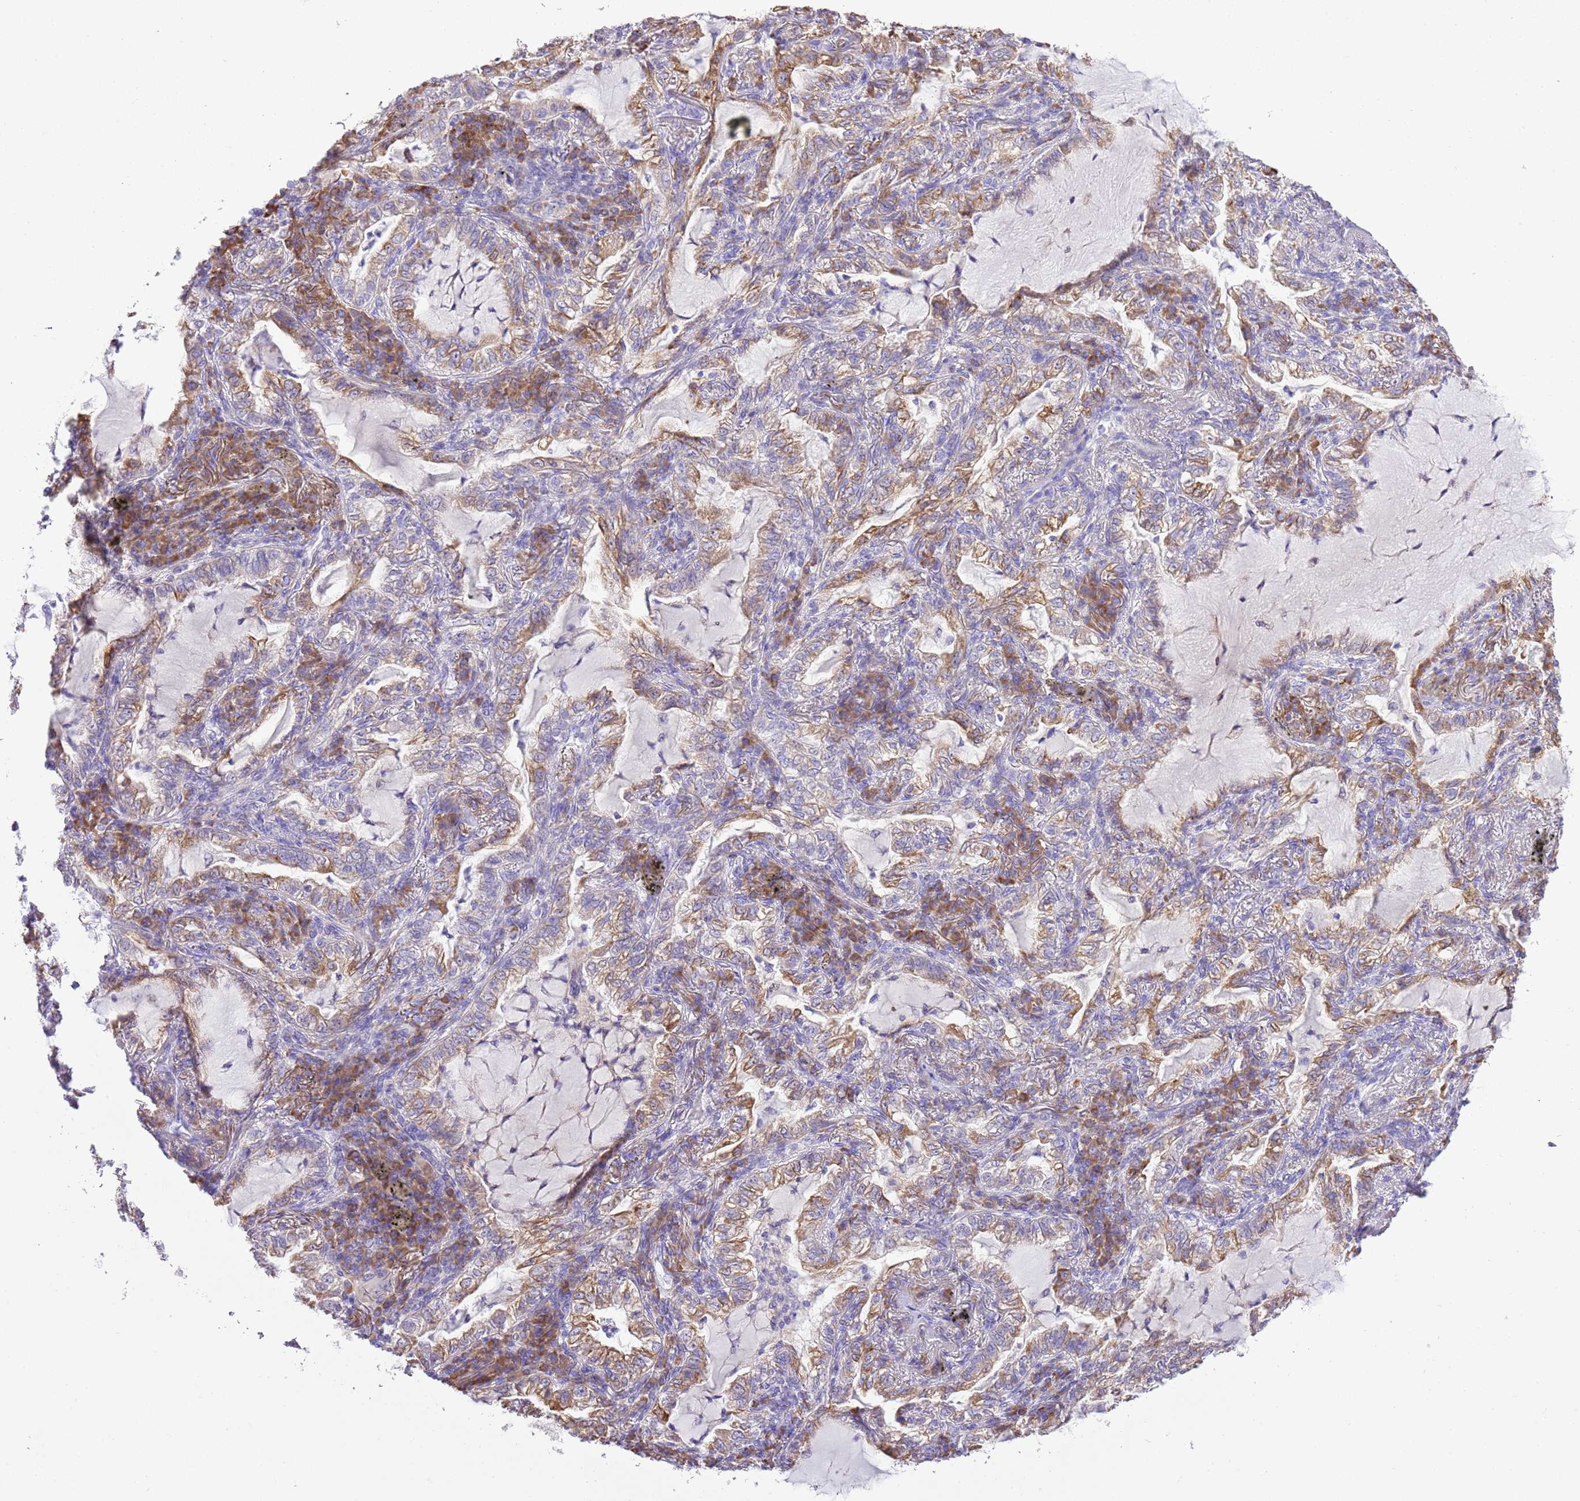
{"staining": {"intensity": "moderate", "quantity": ">75%", "location": "cytoplasmic/membranous"}, "tissue": "lung cancer", "cell_type": "Tumor cells", "image_type": "cancer", "snomed": [{"axis": "morphology", "description": "Adenocarcinoma, NOS"}, {"axis": "topography", "description": "Lung"}], "caption": "A photomicrograph showing moderate cytoplasmic/membranous positivity in approximately >75% of tumor cells in lung cancer, as visualized by brown immunohistochemical staining.", "gene": "AAR2", "patient": {"sex": "female", "age": 73}}